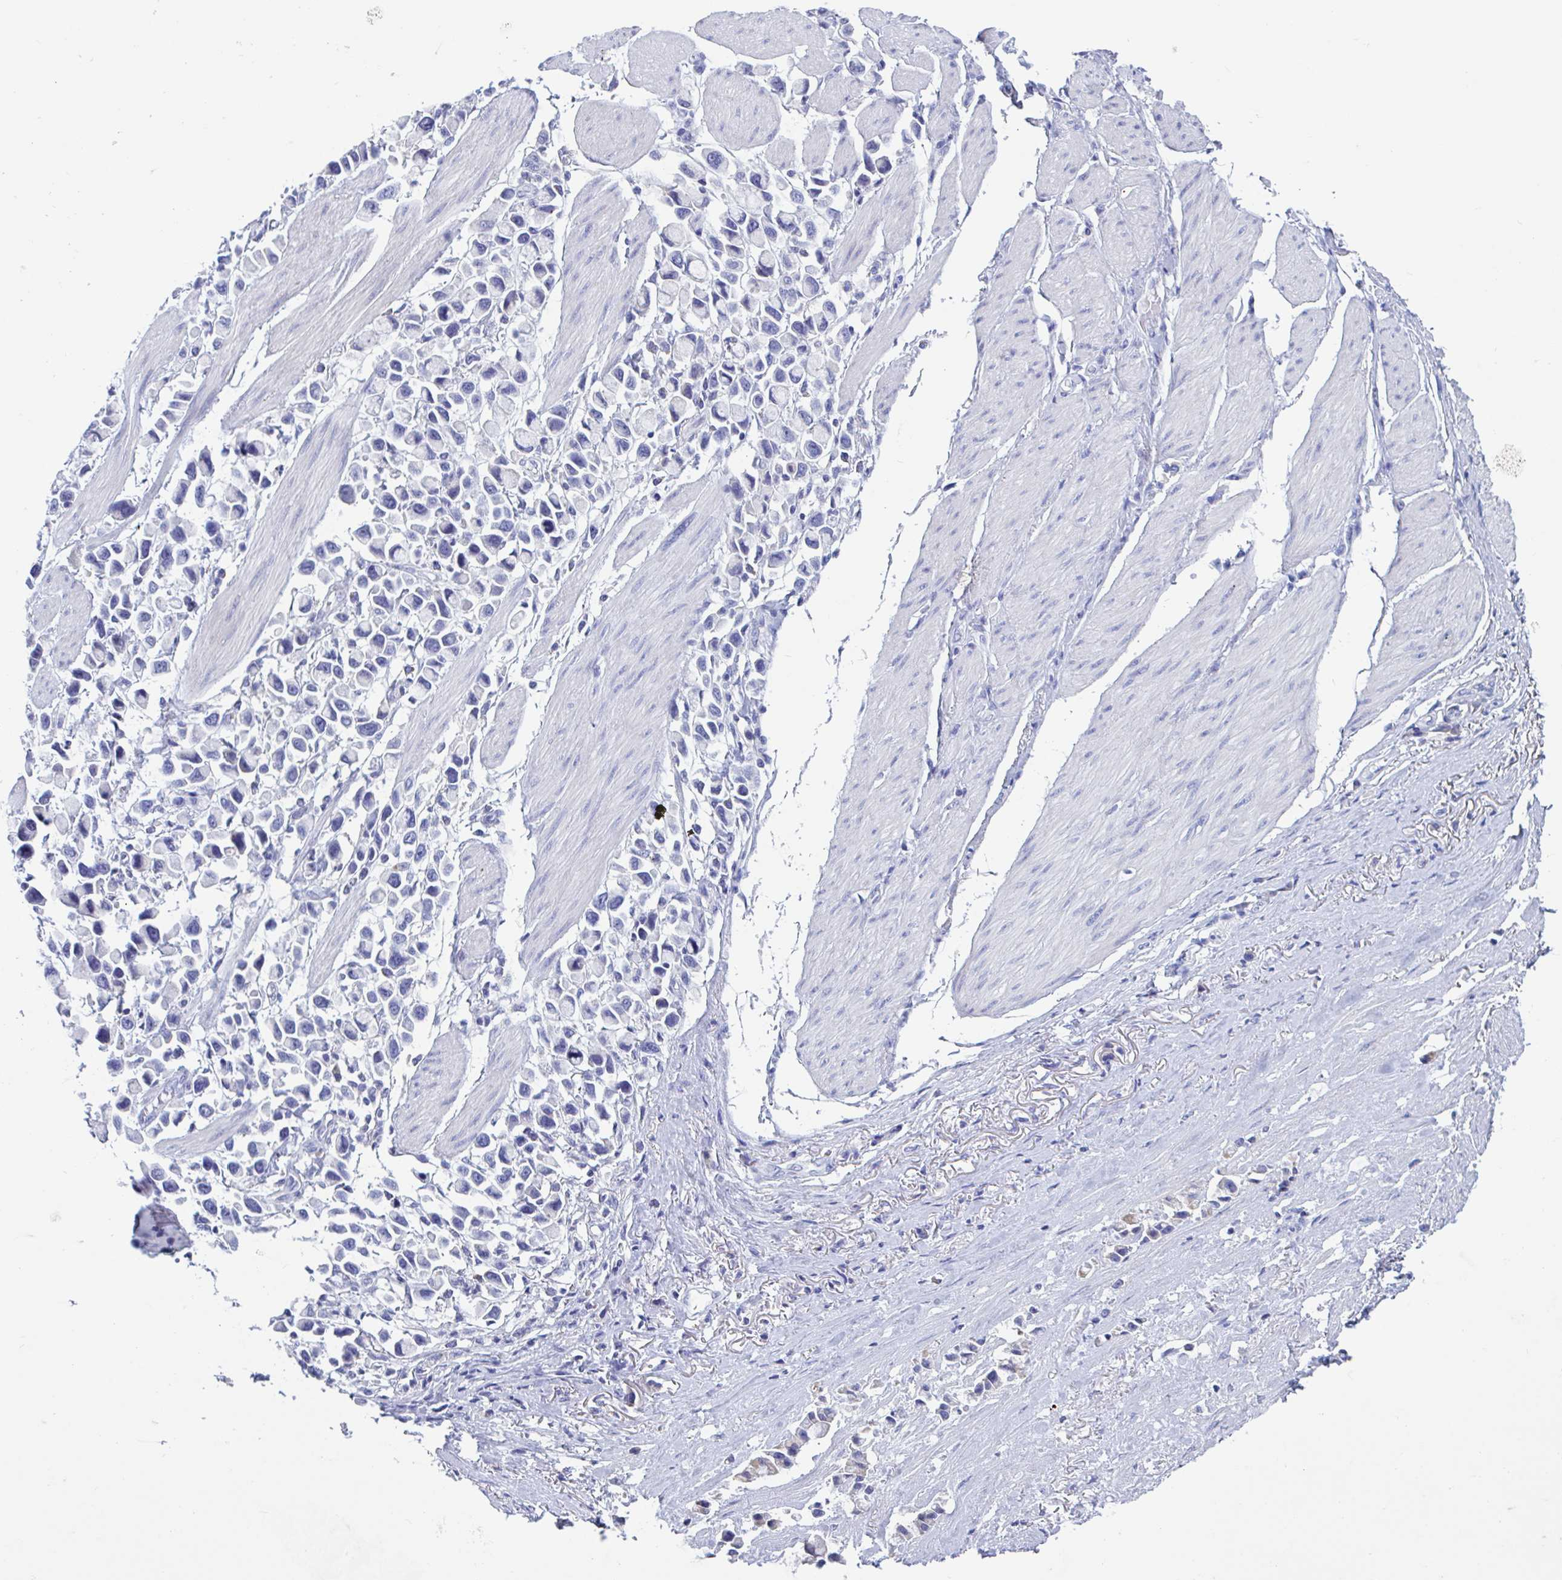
{"staining": {"intensity": "negative", "quantity": "none", "location": "none"}, "tissue": "stomach cancer", "cell_type": "Tumor cells", "image_type": "cancer", "snomed": [{"axis": "morphology", "description": "Adenocarcinoma, NOS"}, {"axis": "topography", "description": "Stomach"}], "caption": "Immunohistochemical staining of stomach adenocarcinoma demonstrates no significant expression in tumor cells.", "gene": "ZNHIT2", "patient": {"sex": "female", "age": 81}}